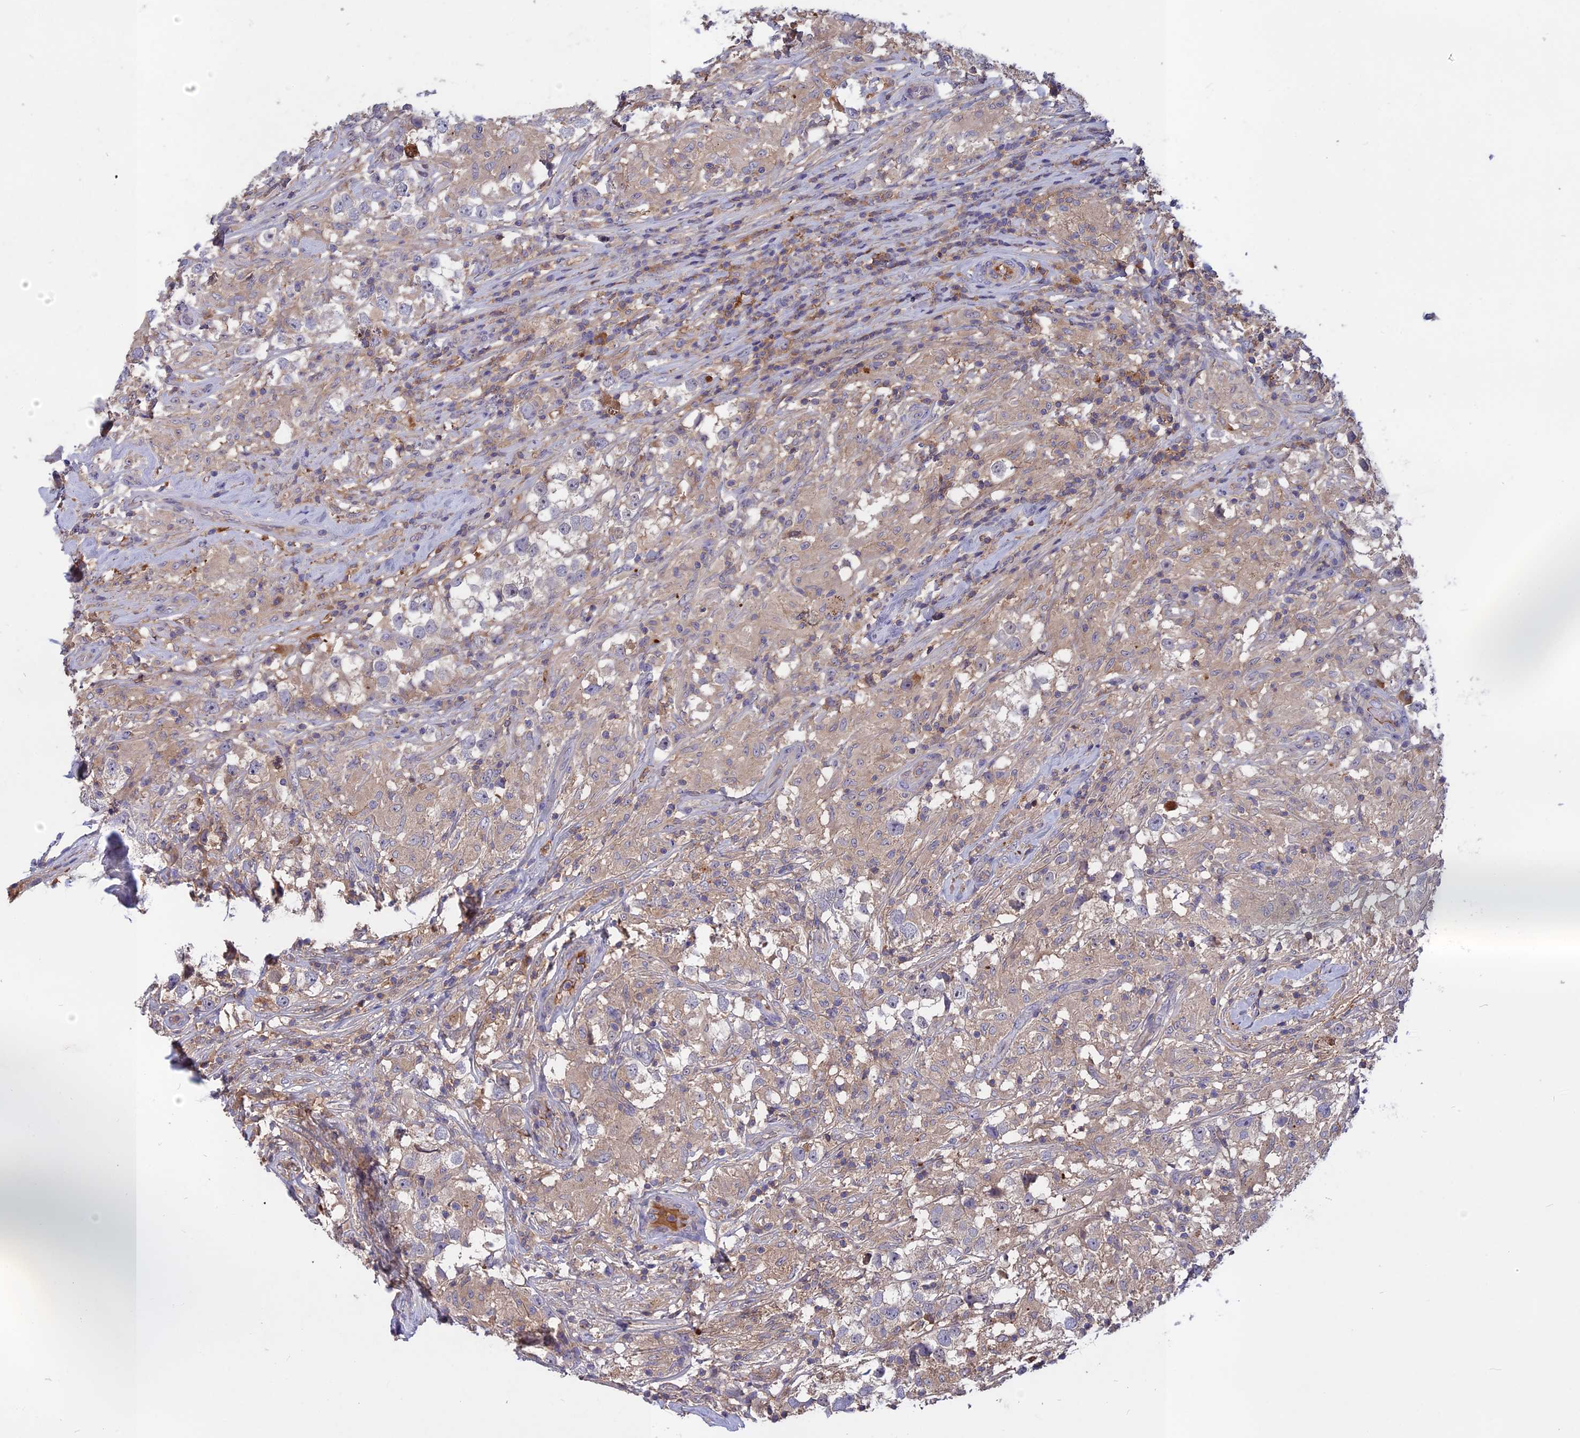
{"staining": {"intensity": "negative", "quantity": "none", "location": "none"}, "tissue": "testis cancer", "cell_type": "Tumor cells", "image_type": "cancer", "snomed": [{"axis": "morphology", "description": "Seminoma, NOS"}, {"axis": "topography", "description": "Testis"}], "caption": "This is an immunohistochemistry micrograph of human testis cancer (seminoma). There is no expression in tumor cells.", "gene": "ADO", "patient": {"sex": "male", "age": 46}}